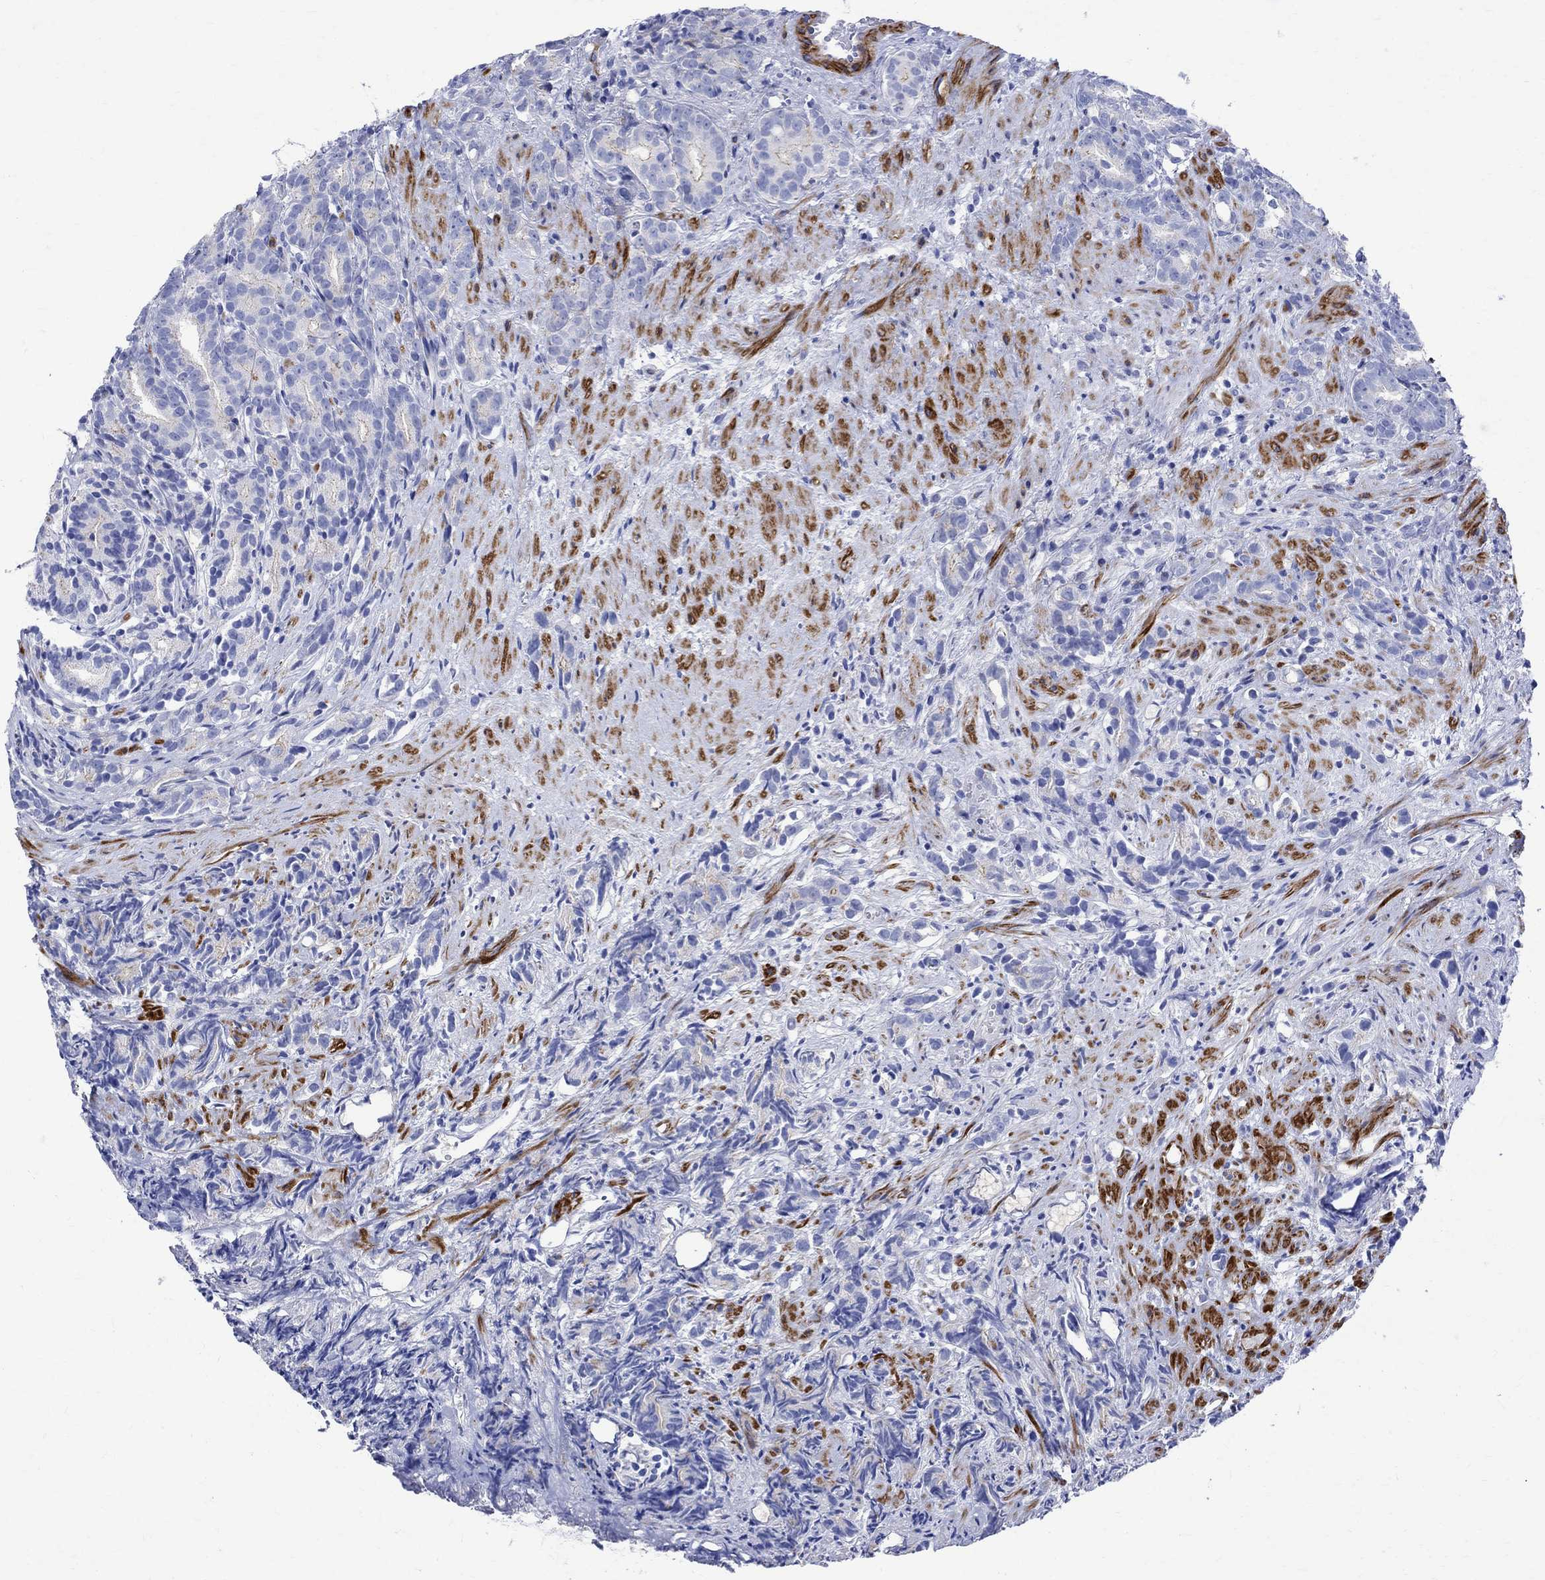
{"staining": {"intensity": "weak", "quantity": "<25%", "location": "cytoplasmic/membranous"}, "tissue": "prostate cancer", "cell_type": "Tumor cells", "image_type": "cancer", "snomed": [{"axis": "morphology", "description": "Adenocarcinoma, High grade"}, {"axis": "topography", "description": "Prostate"}], "caption": "Tumor cells are negative for protein expression in human prostate cancer (adenocarcinoma (high-grade)).", "gene": "PARVB", "patient": {"sex": "male", "age": 90}}